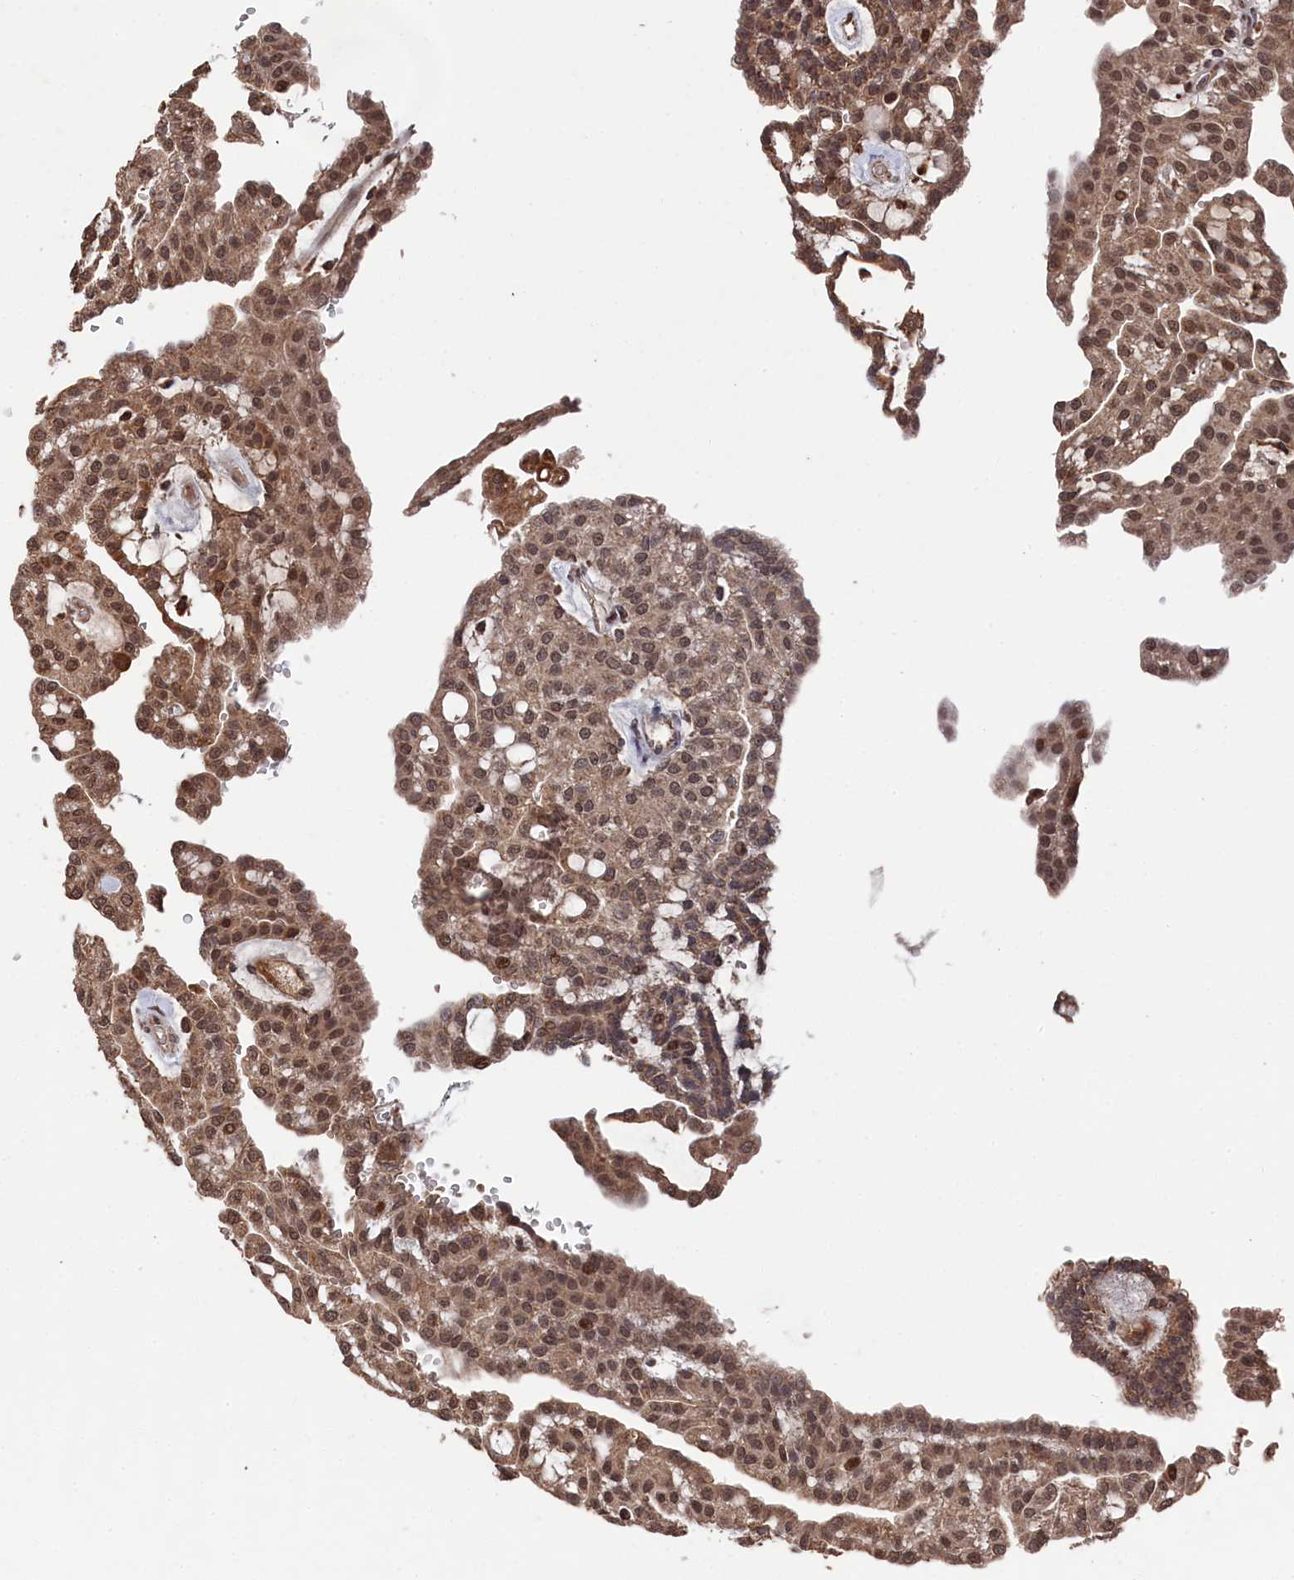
{"staining": {"intensity": "moderate", "quantity": ">75%", "location": "cytoplasmic/membranous,nuclear"}, "tissue": "renal cancer", "cell_type": "Tumor cells", "image_type": "cancer", "snomed": [{"axis": "morphology", "description": "Adenocarcinoma, NOS"}, {"axis": "topography", "description": "Kidney"}], "caption": "Adenocarcinoma (renal) stained with immunohistochemistry exhibits moderate cytoplasmic/membranous and nuclear staining in approximately >75% of tumor cells.", "gene": "CEACAM21", "patient": {"sex": "male", "age": 63}}